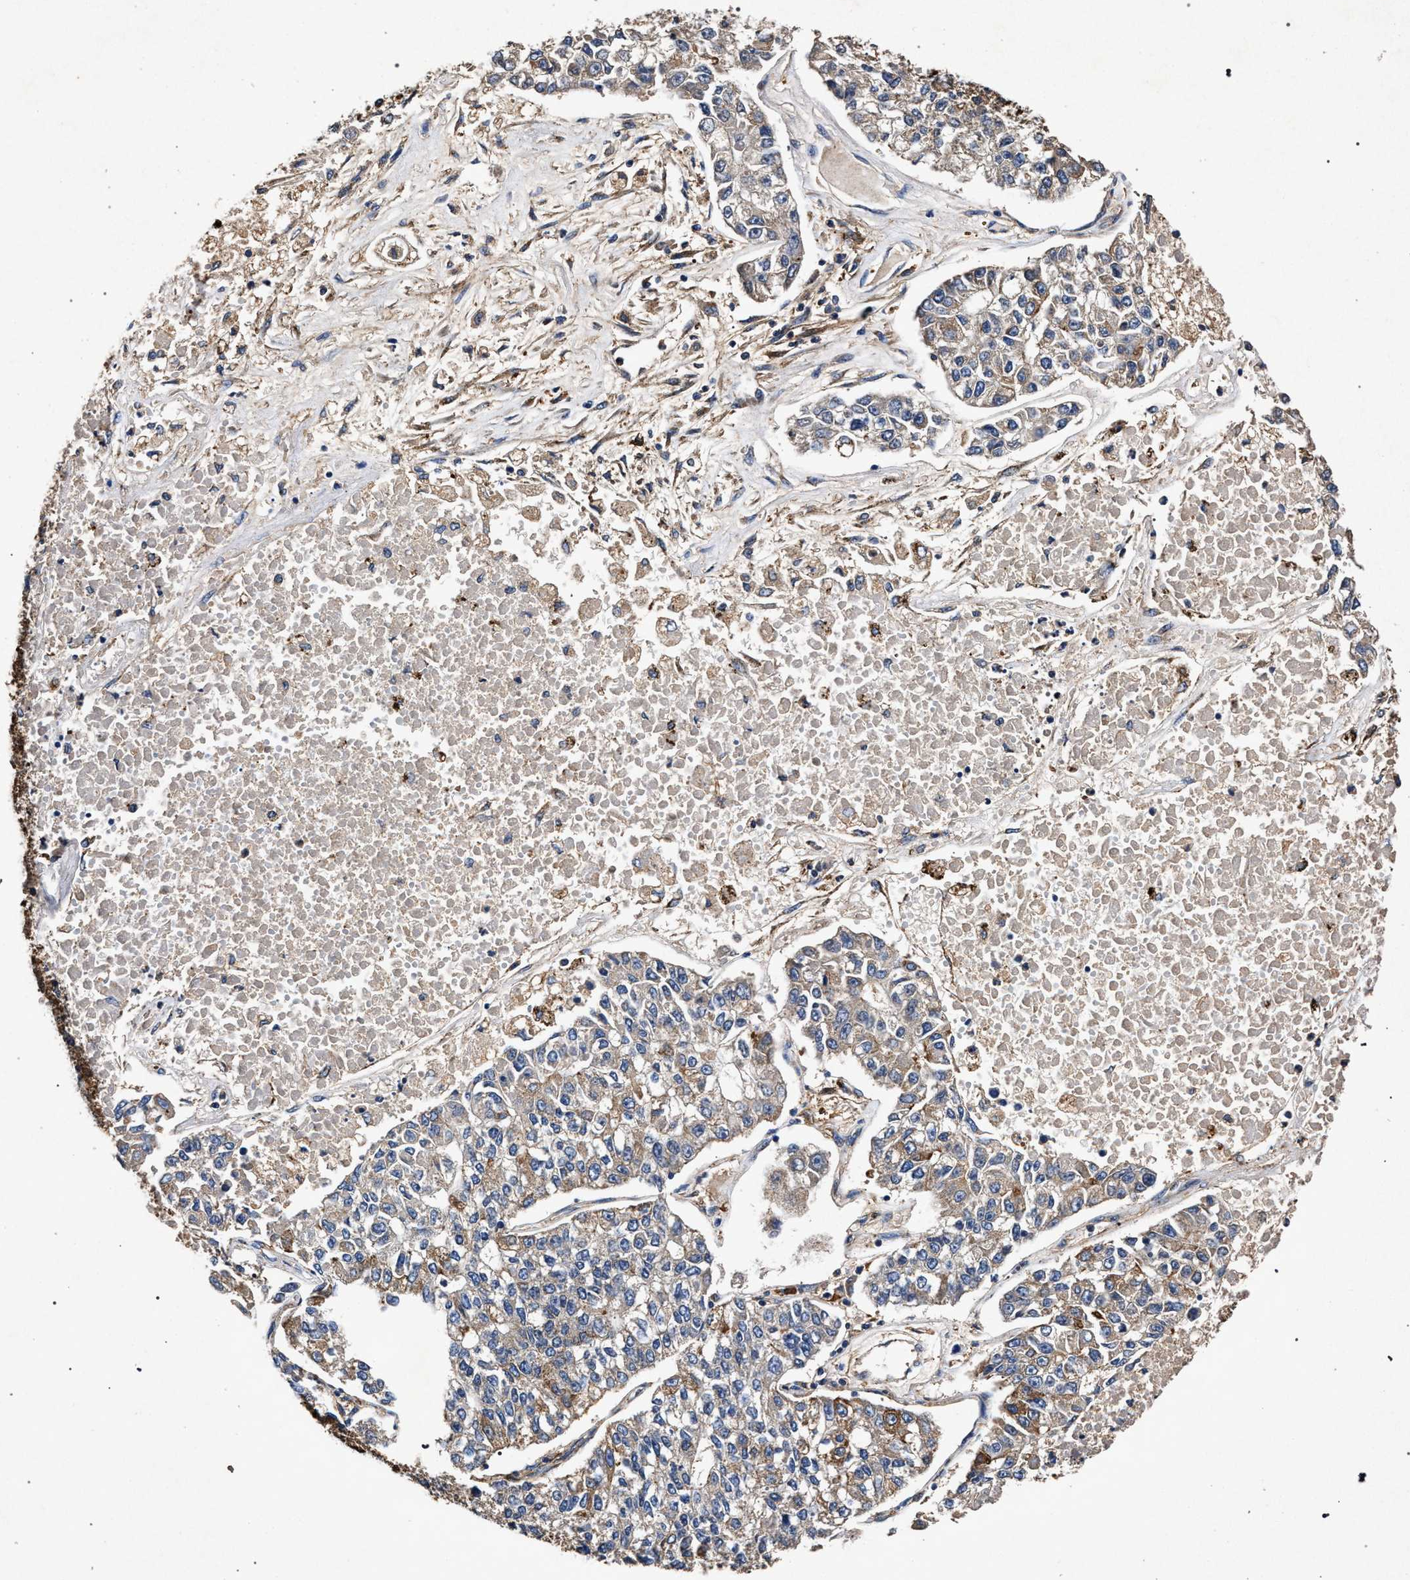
{"staining": {"intensity": "weak", "quantity": "<25%", "location": "cytoplasmic/membranous"}, "tissue": "lung cancer", "cell_type": "Tumor cells", "image_type": "cancer", "snomed": [{"axis": "morphology", "description": "Adenocarcinoma, NOS"}, {"axis": "topography", "description": "Lung"}], "caption": "Immunohistochemical staining of lung adenocarcinoma displays no significant staining in tumor cells.", "gene": "MARCKS", "patient": {"sex": "male", "age": 49}}